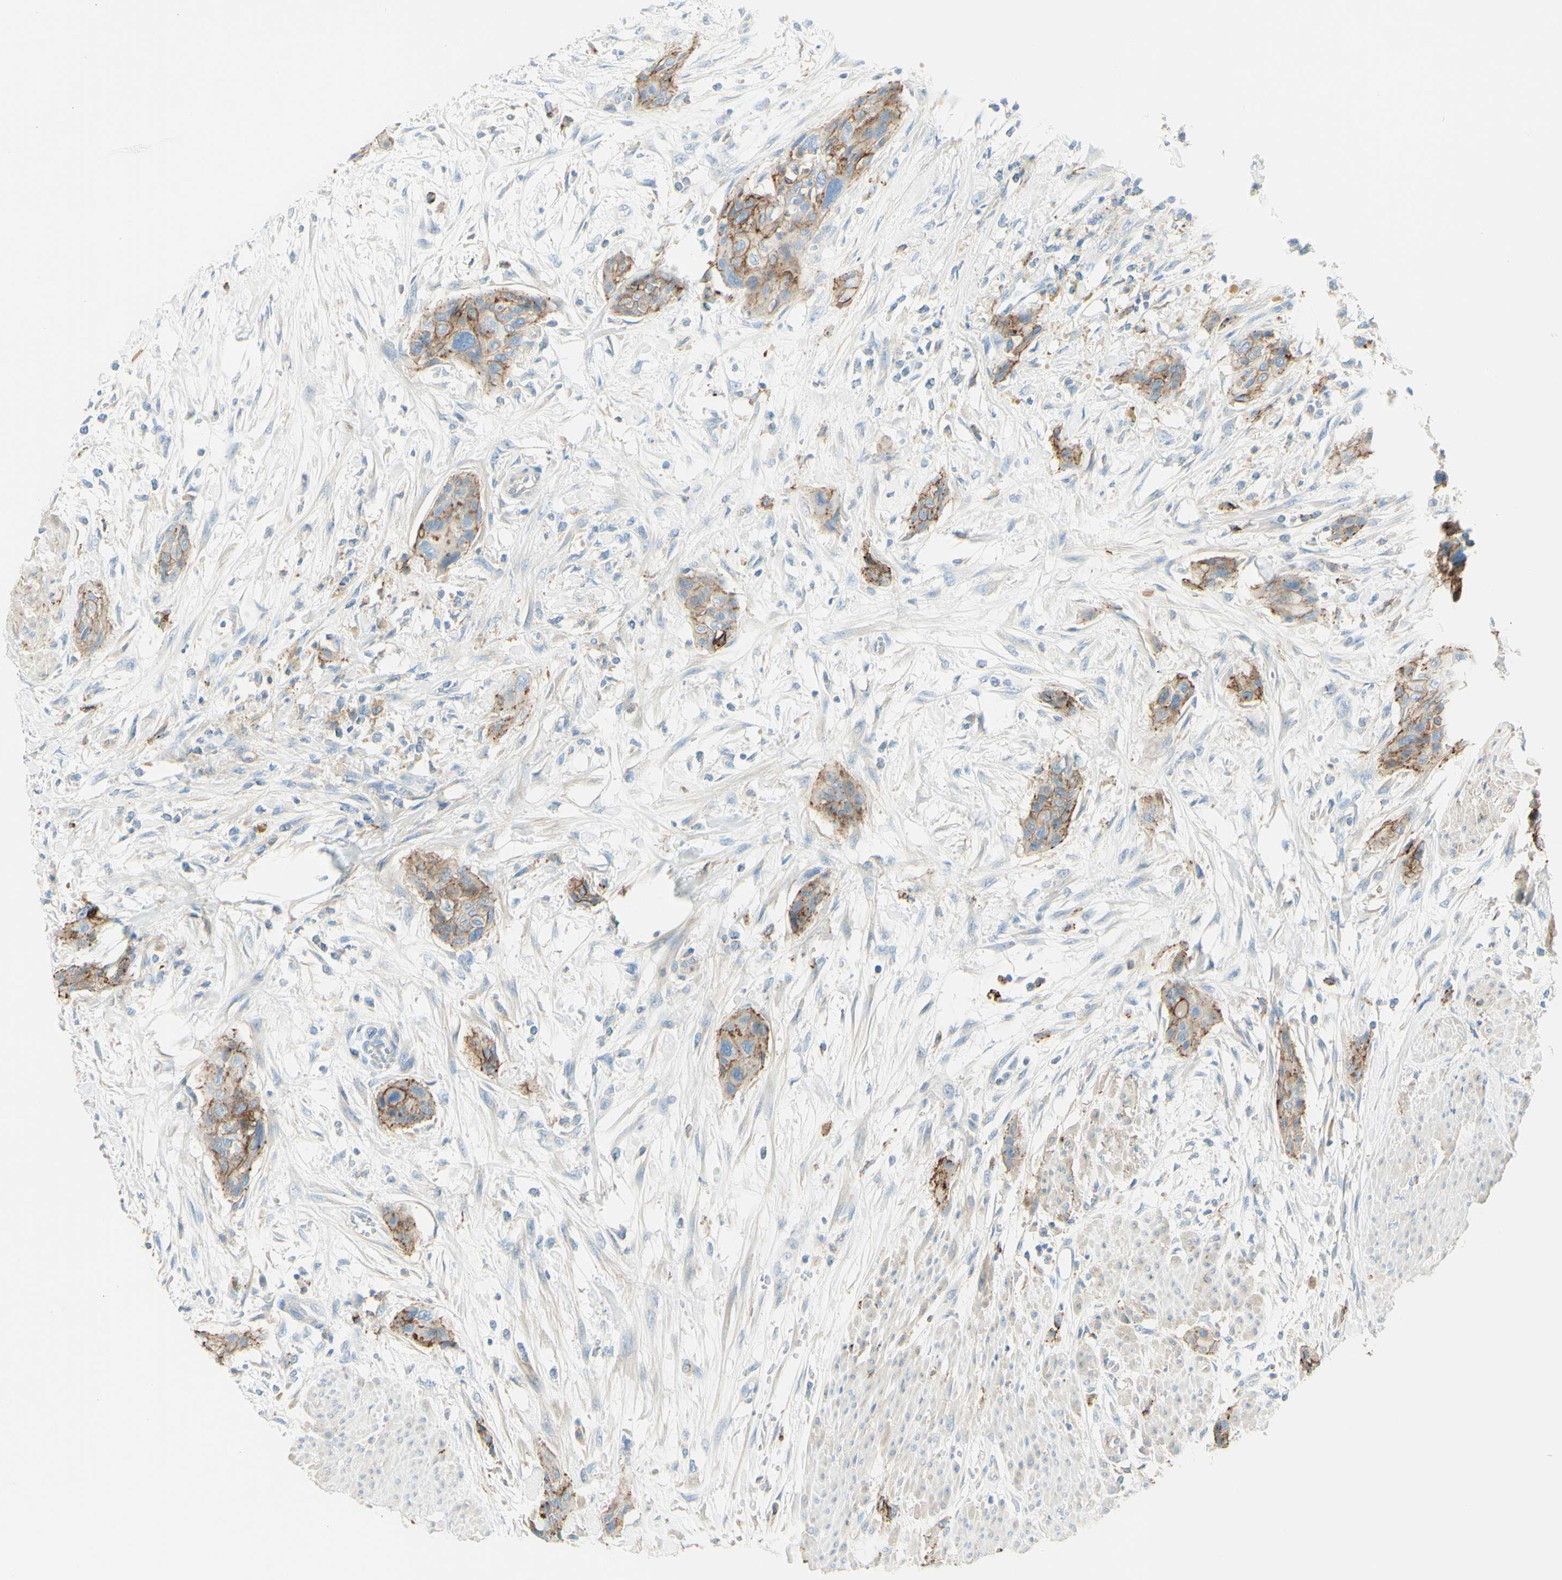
{"staining": {"intensity": "moderate", "quantity": ">75%", "location": "cytoplasmic/membranous"}, "tissue": "urothelial cancer", "cell_type": "Tumor cells", "image_type": "cancer", "snomed": [{"axis": "morphology", "description": "Urothelial carcinoma, High grade"}, {"axis": "topography", "description": "Urinary bladder"}], "caption": "This is a photomicrograph of immunohistochemistry staining of urothelial carcinoma (high-grade), which shows moderate positivity in the cytoplasmic/membranous of tumor cells.", "gene": "ALCAM", "patient": {"sex": "male", "age": 35}}